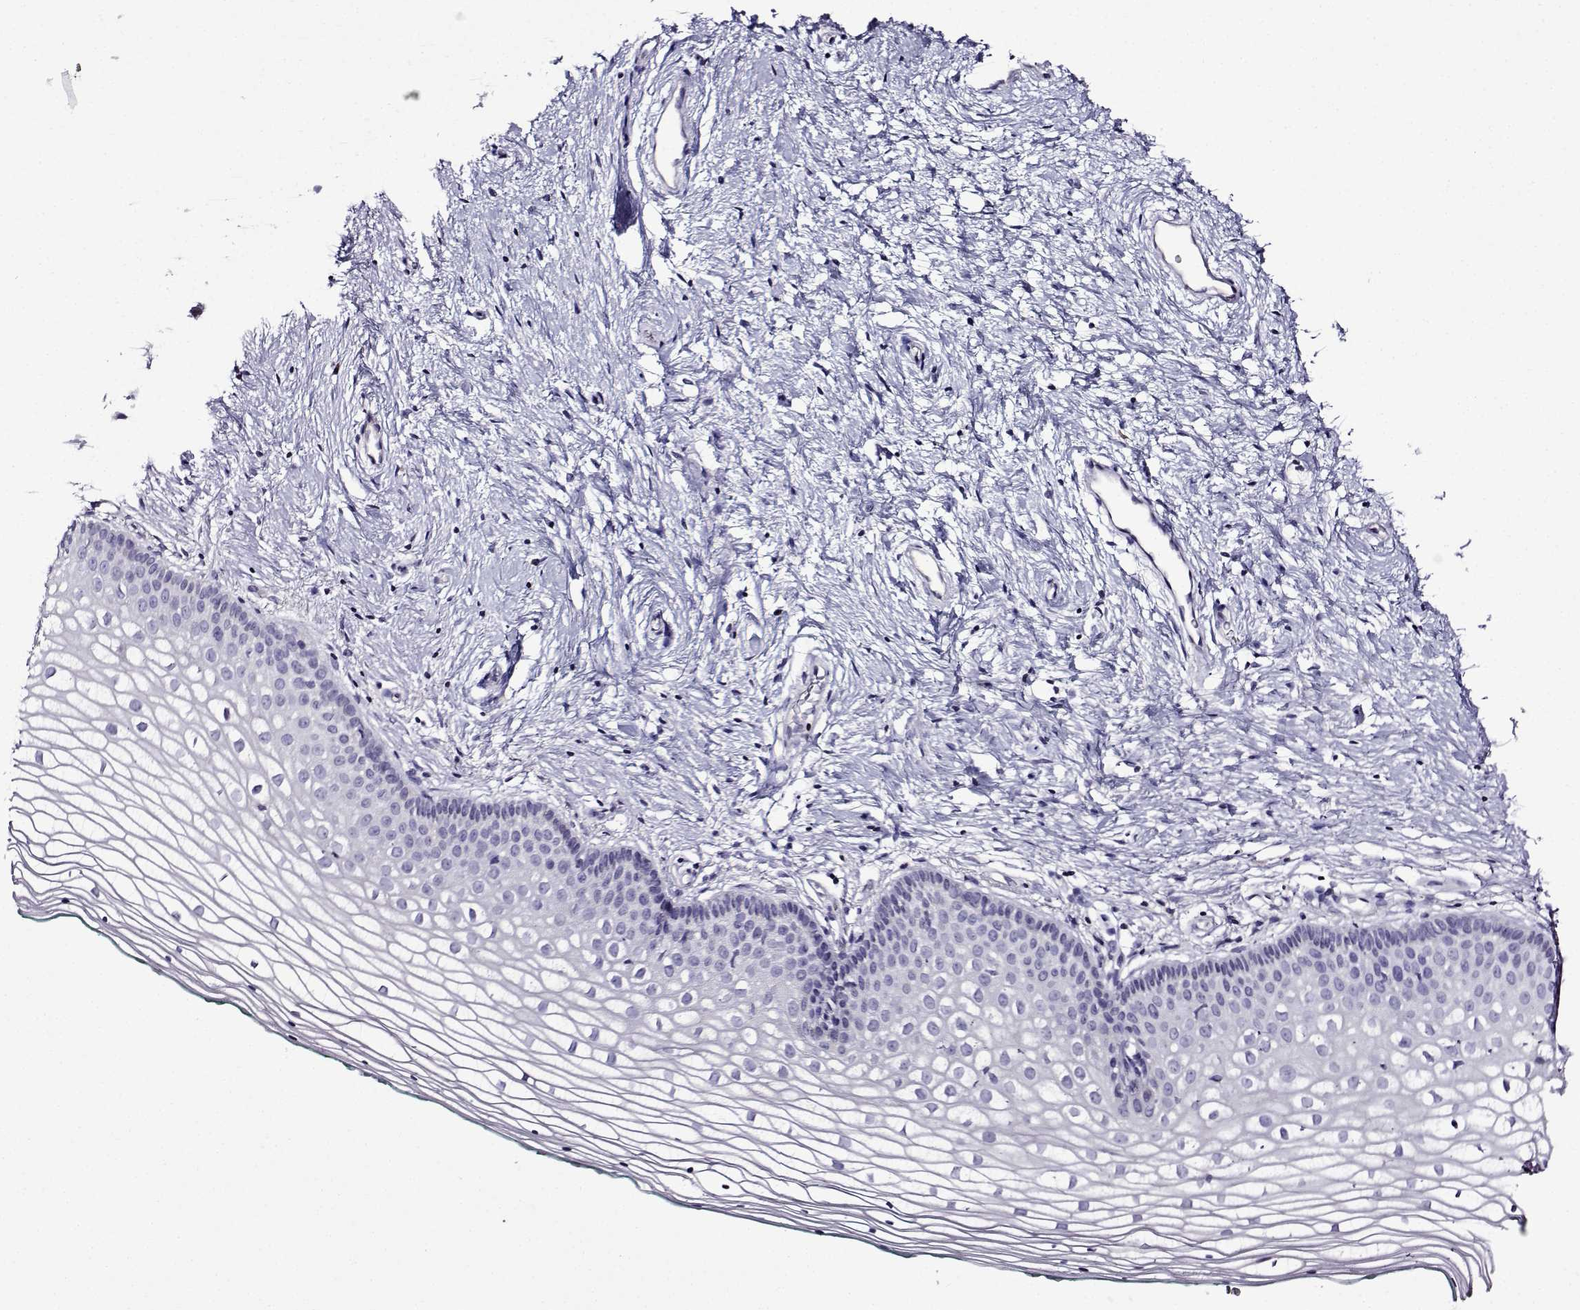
{"staining": {"intensity": "negative", "quantity": "none", "location": "none"}, "tissue": "vagina", "cell_type": "Squamous epithelial cells", "image_type": "normal", "snomed": [{"axis": "morphology", "description": "Normal tissue, NOS"}, {"axis": "topography", "description": "Vagina"}], "caption": "IHC of unremarkable human vagina displays no staining in squamous epithelial cells.", "gene": "TMEM266", "patient": {"sex": "female", "age": 36}}